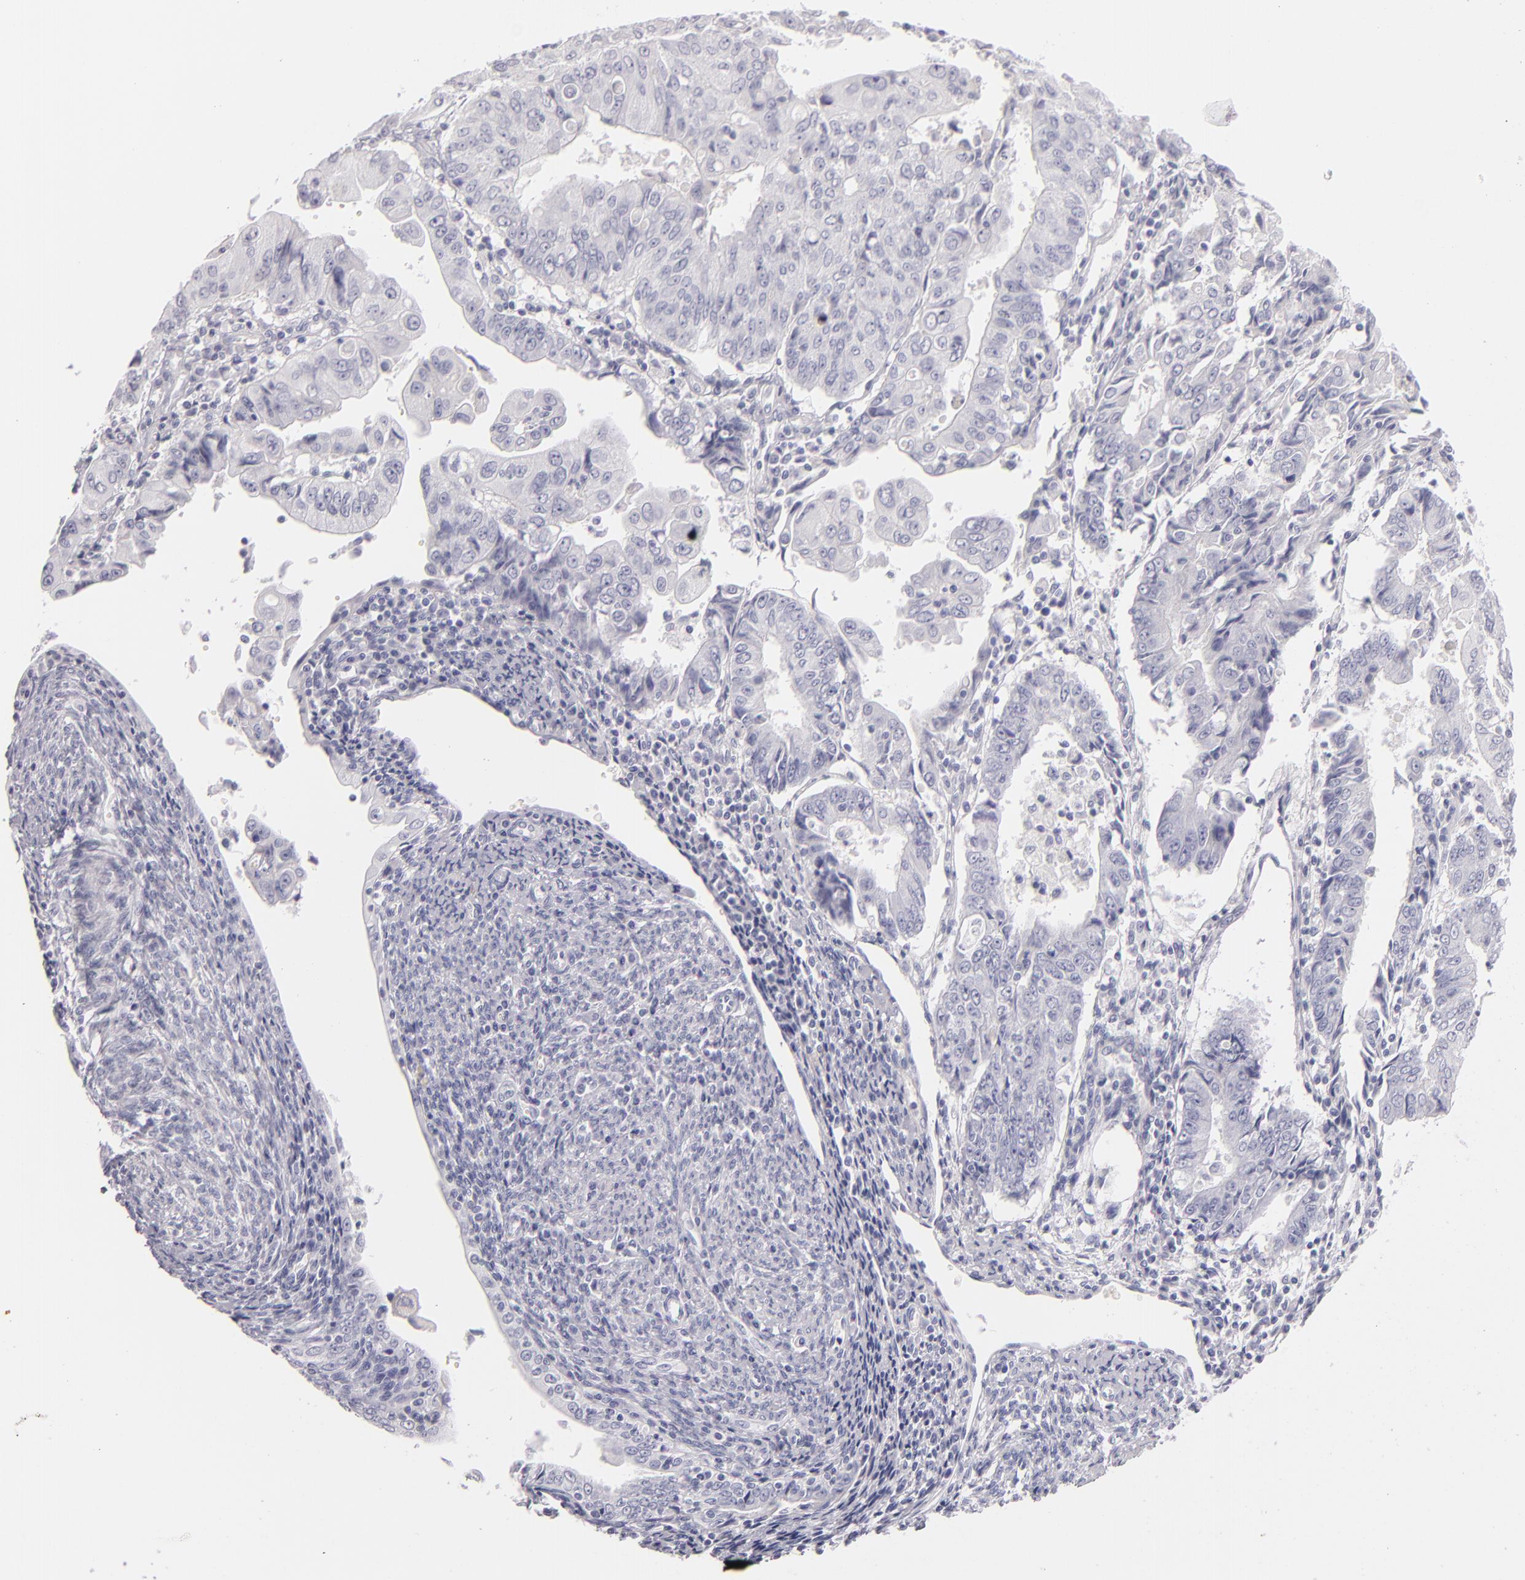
{"staining": {"intensity": "negative", "quantity": "none", "location": "none"}, "tissue": "endometrial cancer", "cell_type": "Tumor cells", "image_type": "cancer", "snomed": [{"axis": "morphology", "description": "Adenocarcinoma, NOS"}, {"axis": "topography", "description": "Endometrium"}], "caption": "IHC photomicrograph of neoplastic tissue: endometrial adenocarcinoma stained with DAB (3,3'-diaminobenzidine) displays no significant protein positivity in tumor cells.", "gene": "FABP1", "patient": {"sex": "female", "age": 75}}